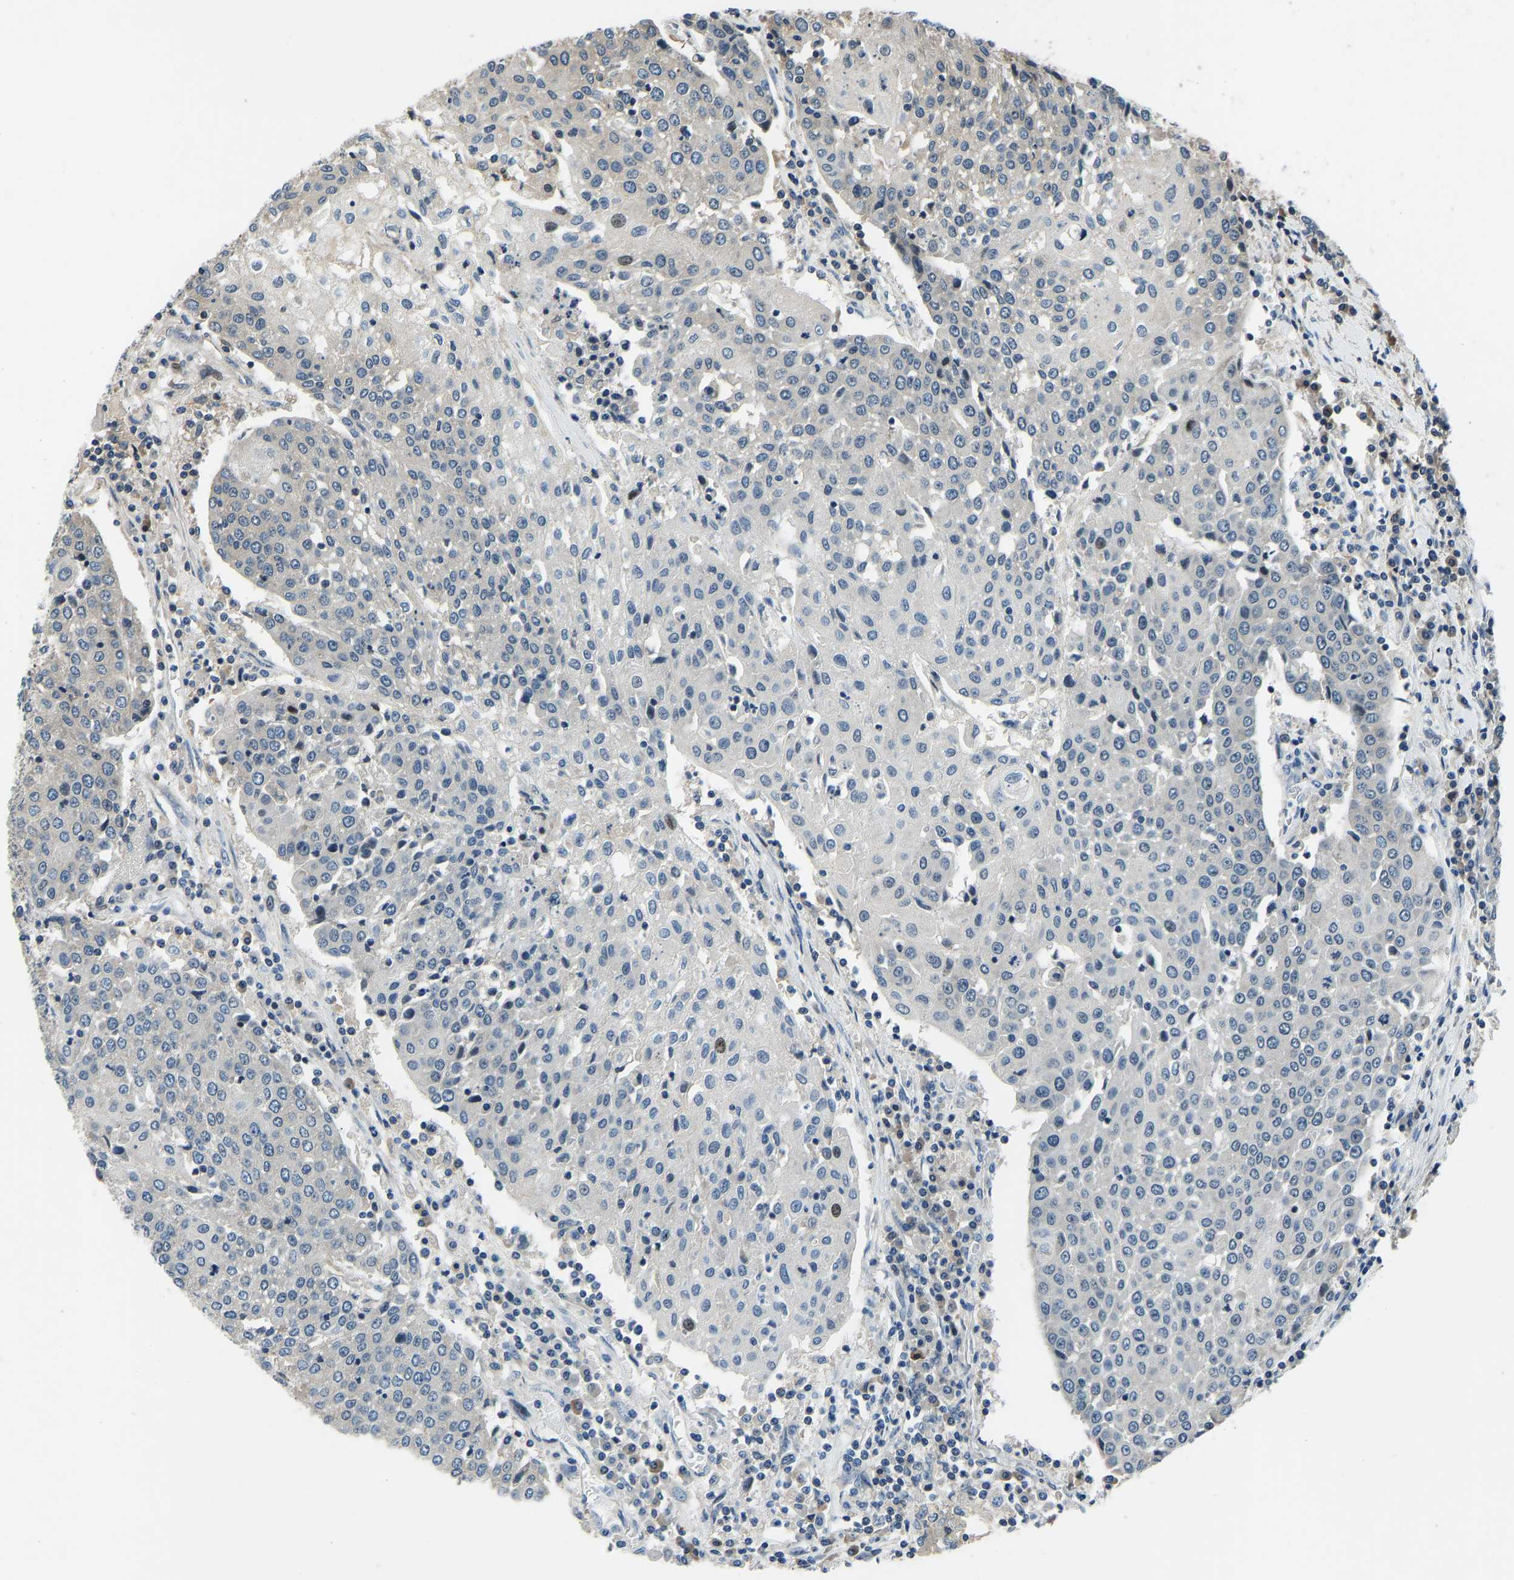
{"staining": {"intensity": "moderate", "quantity": "<25%", "location": "nuclear"}, "tissue": "urothelial cancer", "cell_type": "Tumor cells", "image_type": "cancer", "snomed": [{"axis": "morphology", "description": "Urothelial carcinoma, High grade"}, {"axis": "topography", "description": "Urinary bladder"}], "caption": "Urothelial carcinoma (high-grade) was stained to show a protein in brown. There is low levels of moderate nuclear positivity in about <25% of tumor cells. The staining was performed using DAB, with brown indicating positive protein expression. Nuclei are stained blue with hematoxylin.", "gene": "RLIM", "patient": {"sex": "female", "age": 85}}